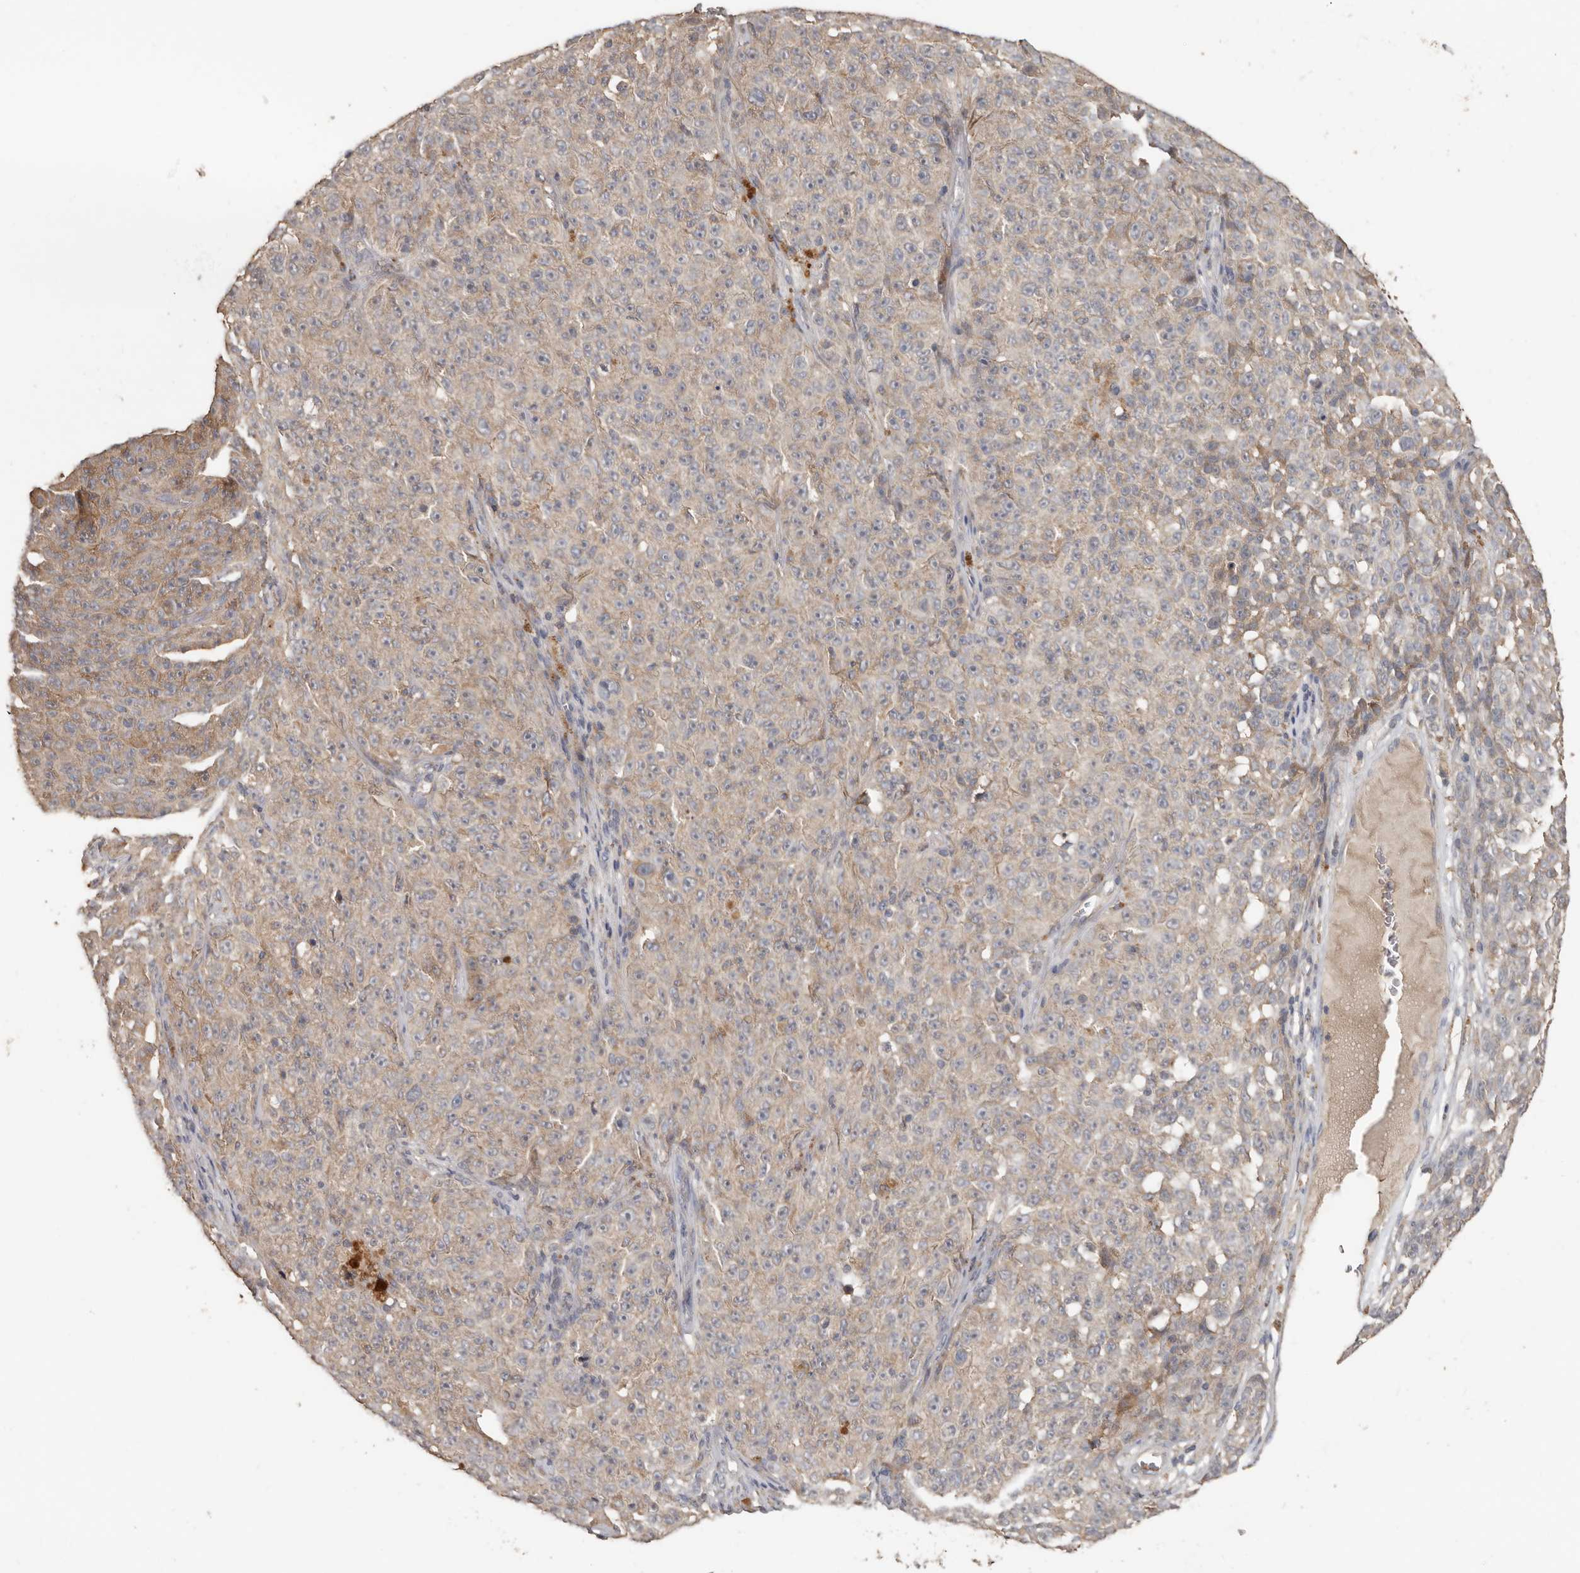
{"staining": {"intensity": "weak", "quantity": "<25%", "location": "cytoplasmic/membranous"}, "tissue": "melanoma", "cell_type": "Tumor cells", "image_type": "cancer", "snomed": [{"axis": "morphology", "description": "Malignant melanoma, NOS"}, {"axis": "topography", "description": "Skin"}], "caption": "Immunohistochemistry image of neoplastic tissue: malignant melanoma stained with DAB reveals no significant protein positivity in tumor cells. The staining is performed using DAB brown chromogen with nuclei counter-stained in using hematoxylin.", "gene": "KIF26B", "patient": {"sex": "female", "age": 82}}